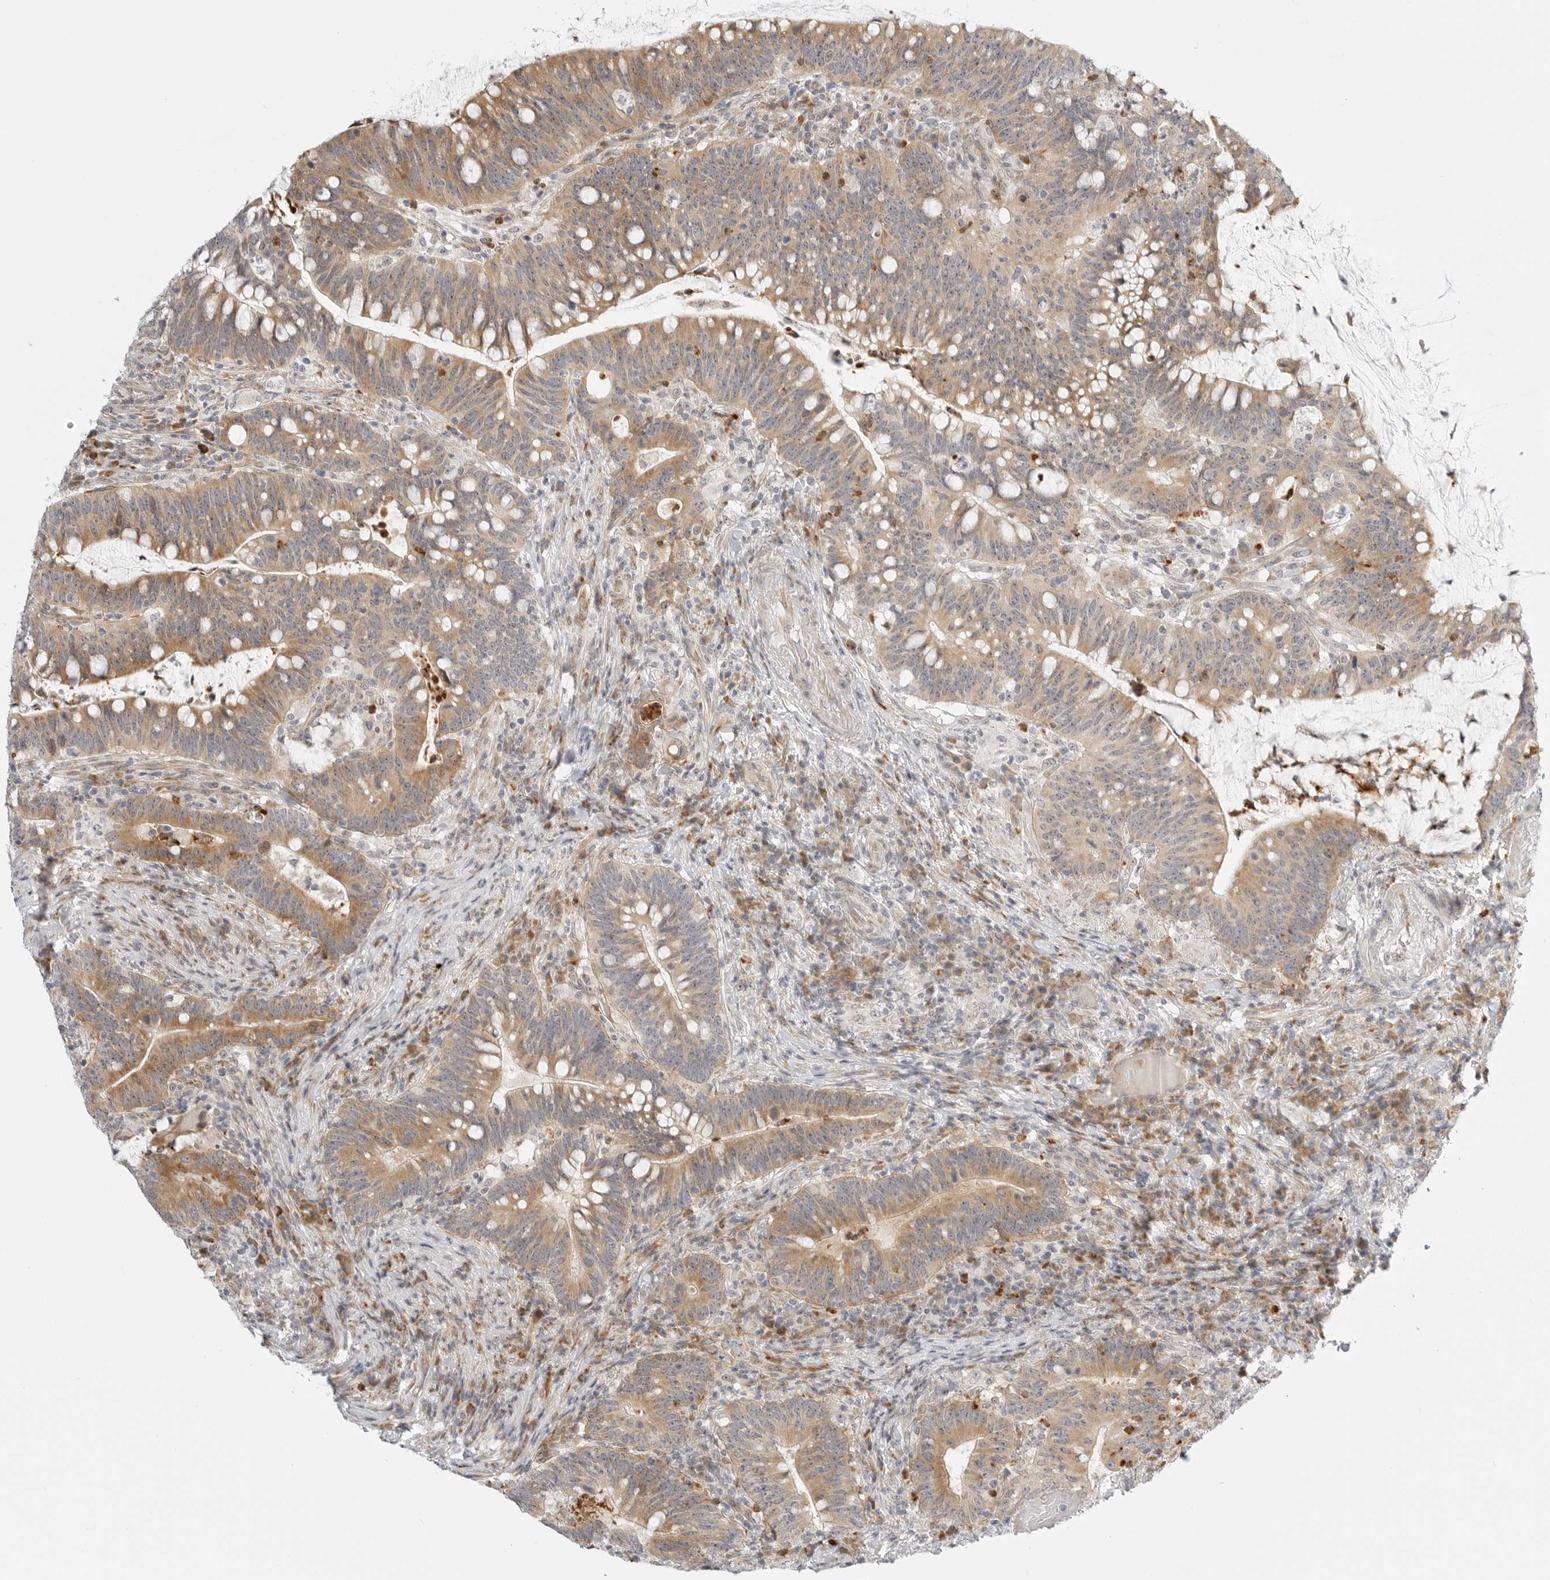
{"staining": {"intensity": "moderate", "quantity": ">75%", "location": "cytoplasmic/membranous"}, "tissue": "colorectal cancer", "cell_type": "Tumor cells", "image_type": "cancer", "snomed": [{"axis": "morphology", "description": "Adenocarcinoma, NOS"}, {"axis": "topography", "description": "Colon"}], "caption": "An immunohistochemistry image of tumor tissue is shown. Protein staining in brown highlights moderate cytoplasmic/membranous positivity in adenocarcinoma (colorectal) within tumor cells.", "gene": "DSCC1", "patient": {"sex": "female", "age": 66}}